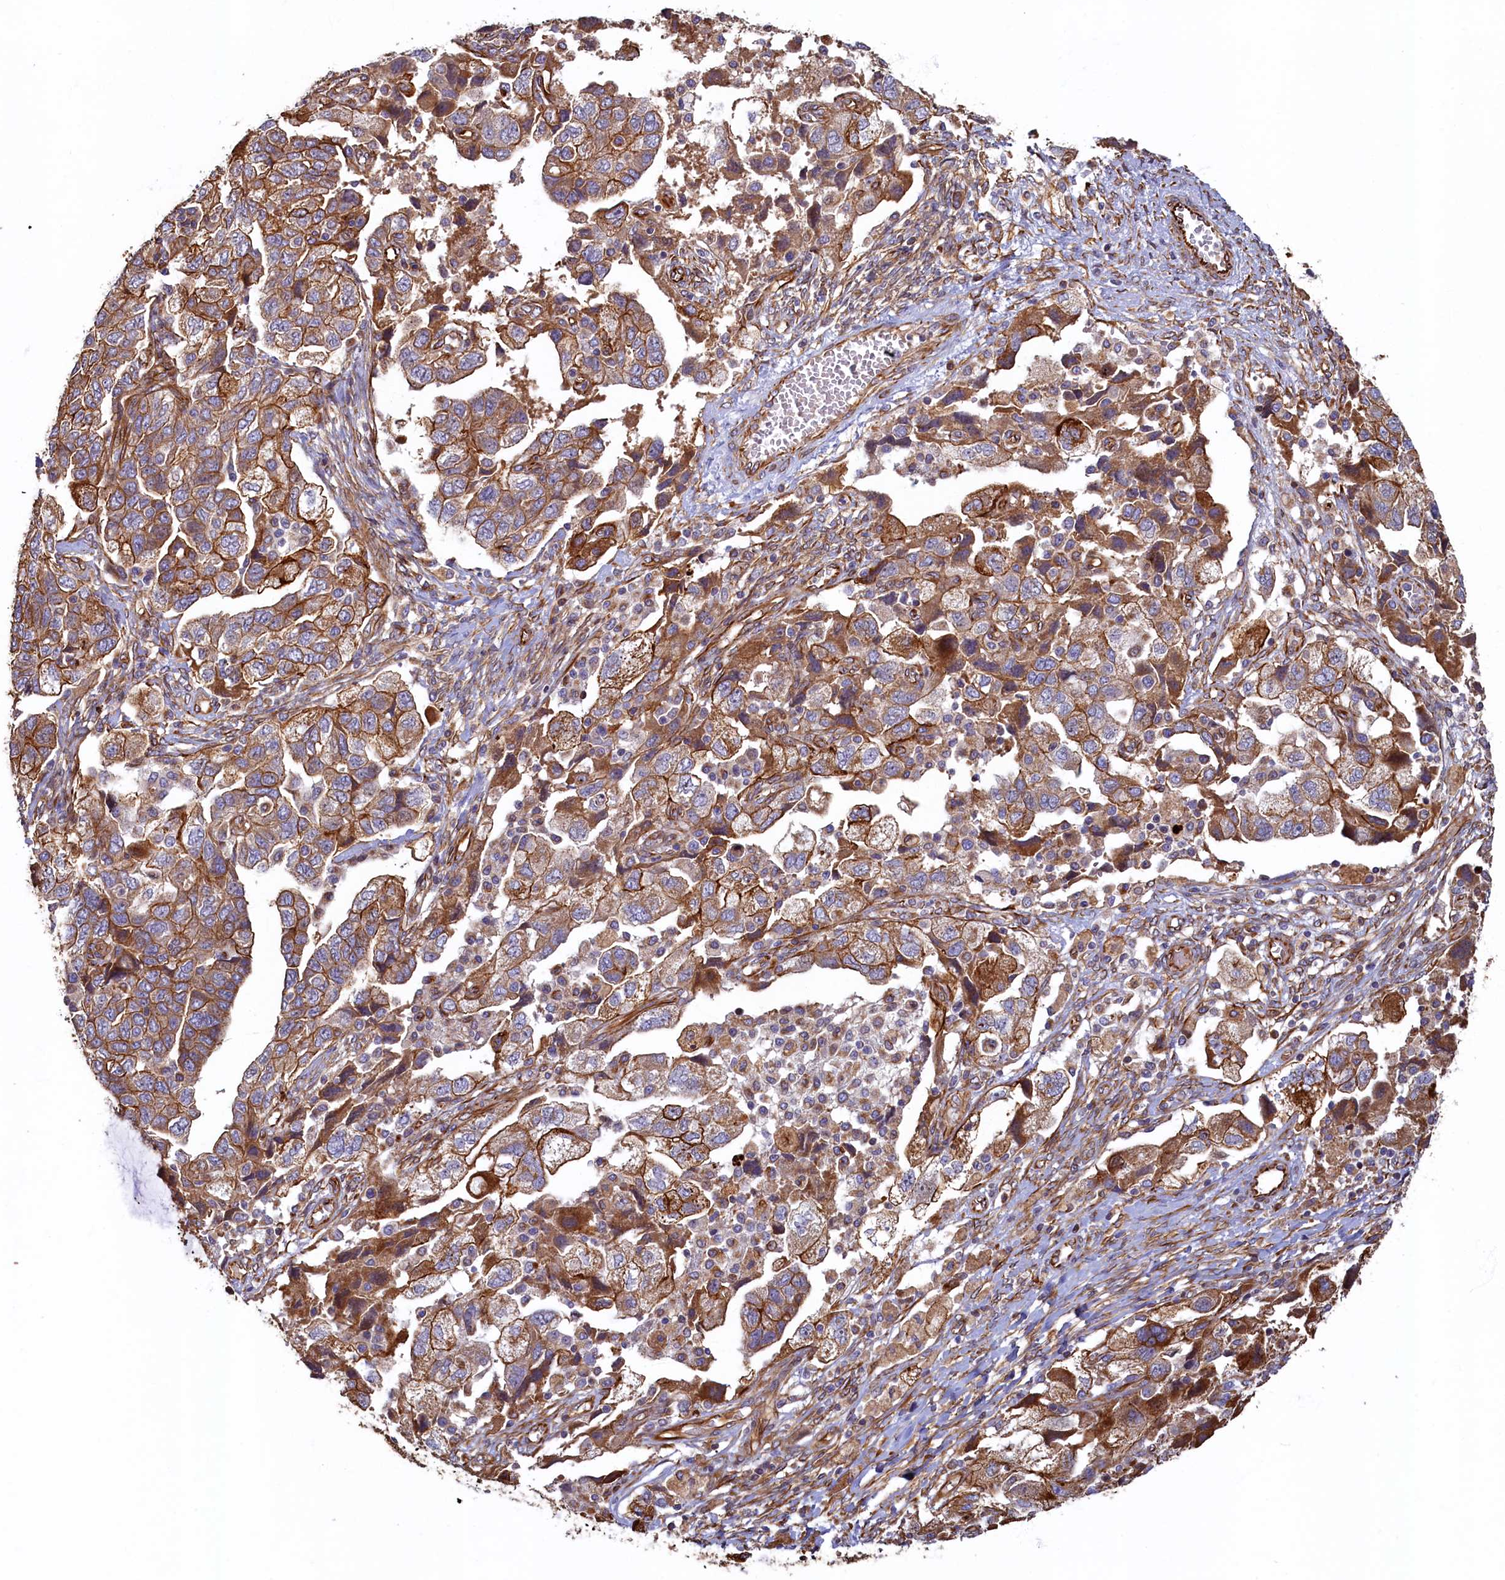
{"staining": {"intensity": "moderate", "quantity": ">75%", "location": "cytoplasmic/membranous"}, "tissue": "ovarian cancer", "cell_type": "Tumor cells", "image_type": "cancer", "snomed": [{"axis": "morphology", "description": "Carcinoma, NOS"}, {"axis": "morphology", "description": "Cystadenocarcinoma, serous, NOS"}, {"axis": "topography", "description": "Ovary"}], "caption": "High-power microscopy captured an immunohistochemistry (IHC) histopathology image of carcinoma (ovarian), revealing moderate cytoplasmic/membranous positivity in approximately >75% of tumor cells.", "gene": "LRRC57", "patient": {"sex": "female", "age": 69}}